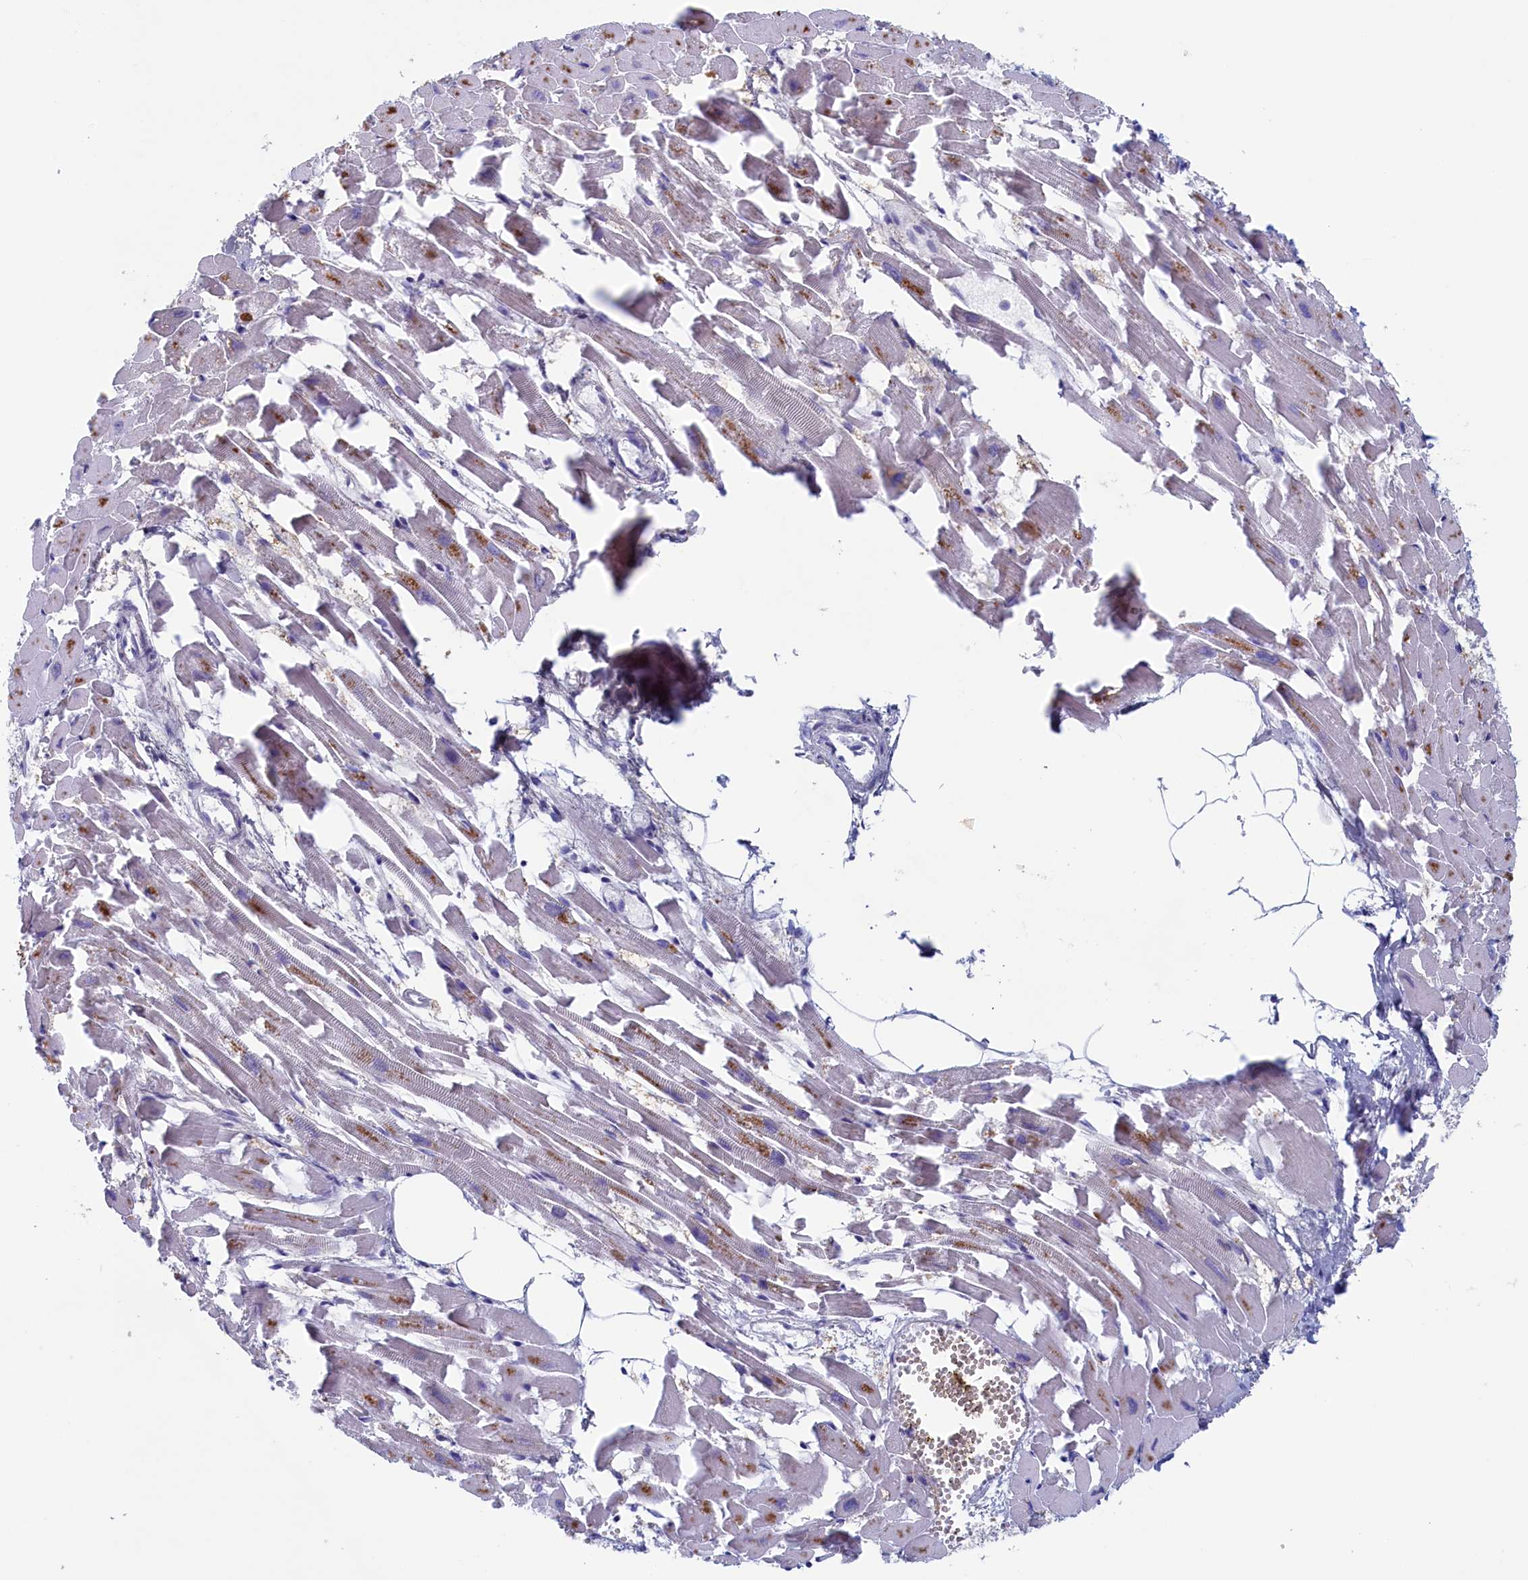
{"staining": {"intensity": "negative", "quantity": "none", "location": "none"}, "tissue": "heart muscle", "cell_type": "Cardiomyocytes", "image_type": "normal", "snomed": [{"axis": "morphology", "description": "Normal tissue, NOS"}, {"axis": "topography", "description": "Heart"}], "caption": "Immunohistochemistry image of normal heart muscle: human heart muscle stained with DAB demonstrates no significant protein staining in cardiomyocytes.", "gene": "WDR76", "patient": {"sex": "female", "age": 64}}